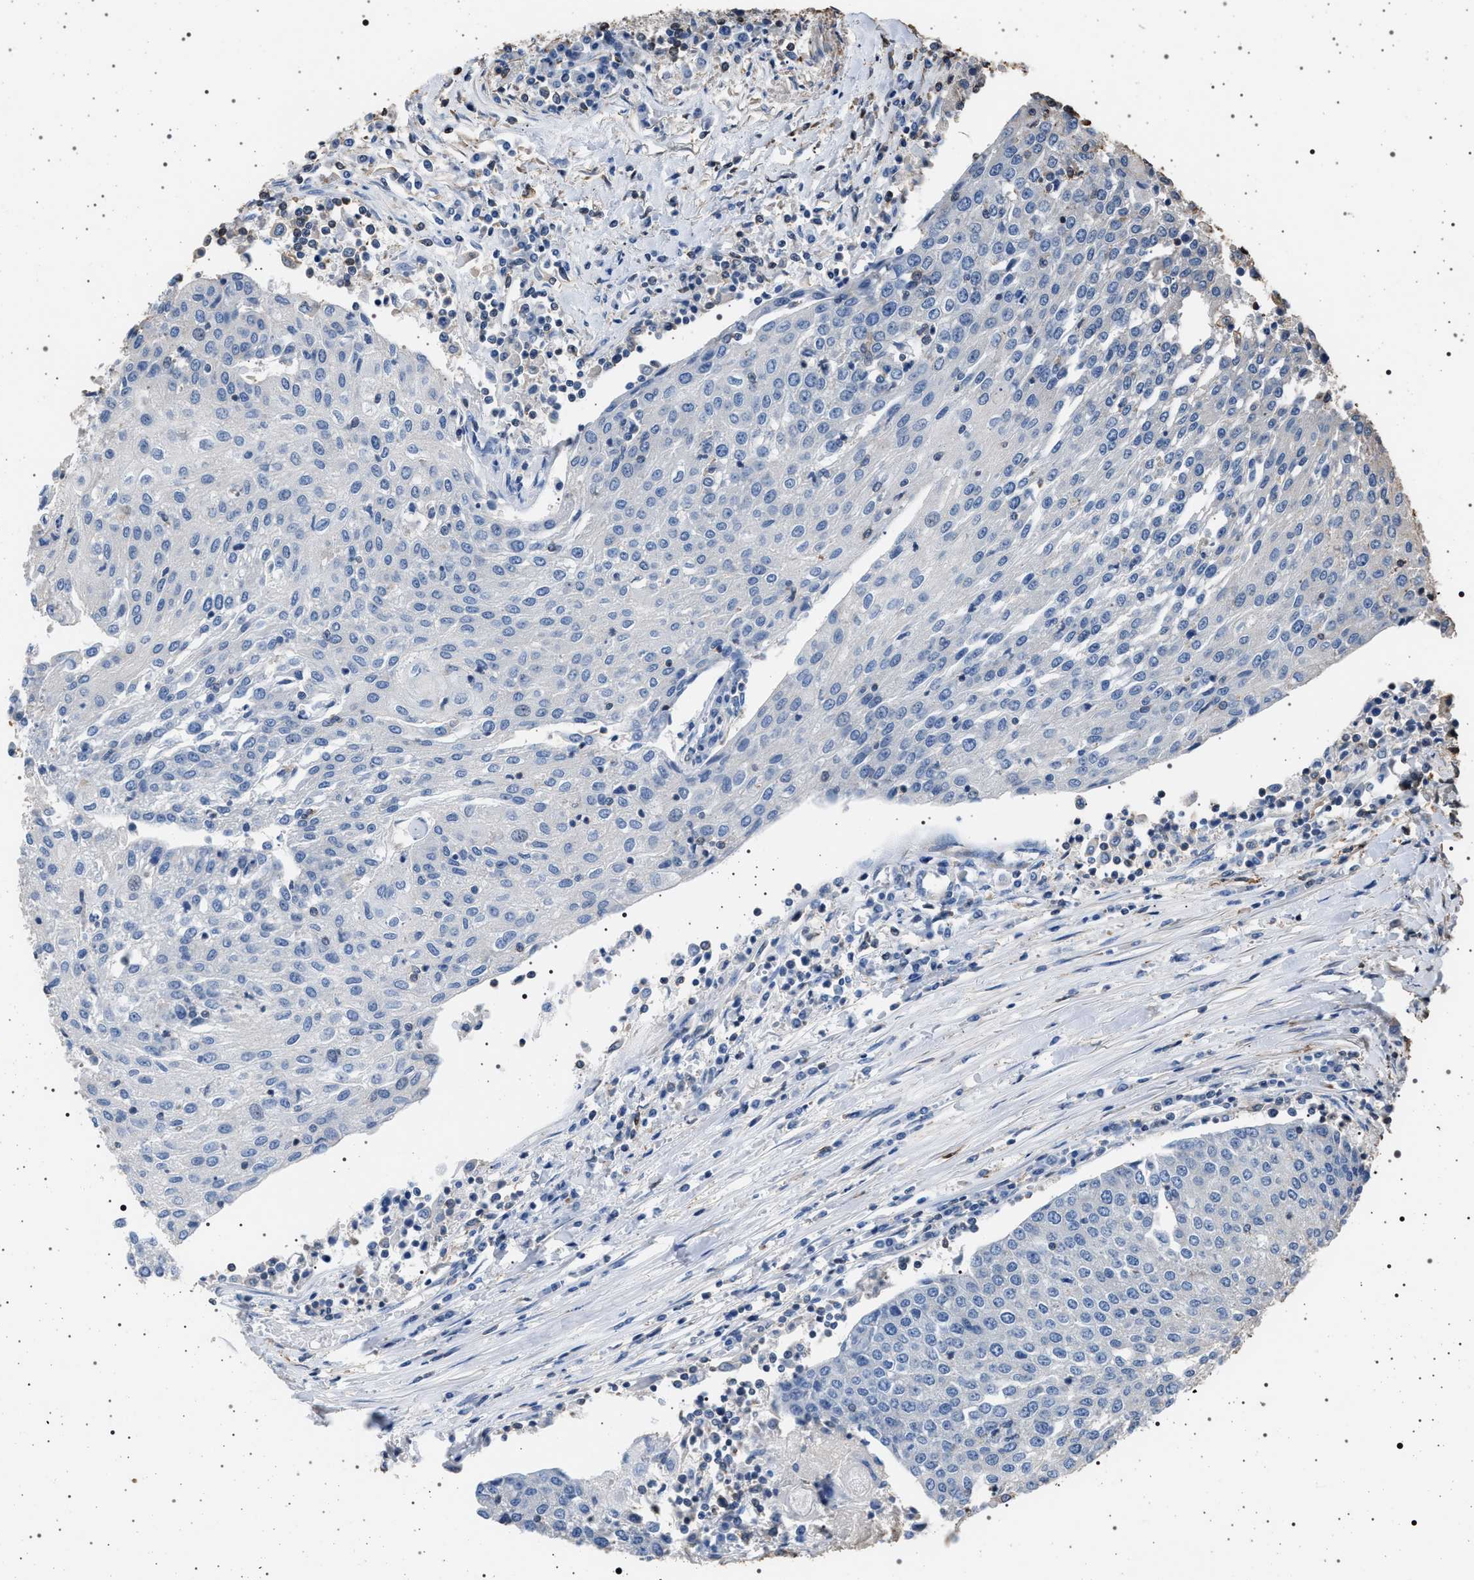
{"staining": {"intensity": "negative", "quantity": "none", "location": "none"}, "tissue": "urothelial cancer", "cell_type": "Tumor cells", "image_type": "cancer", "snomed": [{"axis": "morphology", "description": "Urothelial carcinoma, High grade"}, {"axis": "topography", "description": "Urinary bladder"}], "caption": "High power microscopy image of an IHC photomicrograph of urothelial cancer, revealing no significant positivity in tumor cells.", "gene": "SMAP2", "patient": {"sex": "female", "age": 85}}